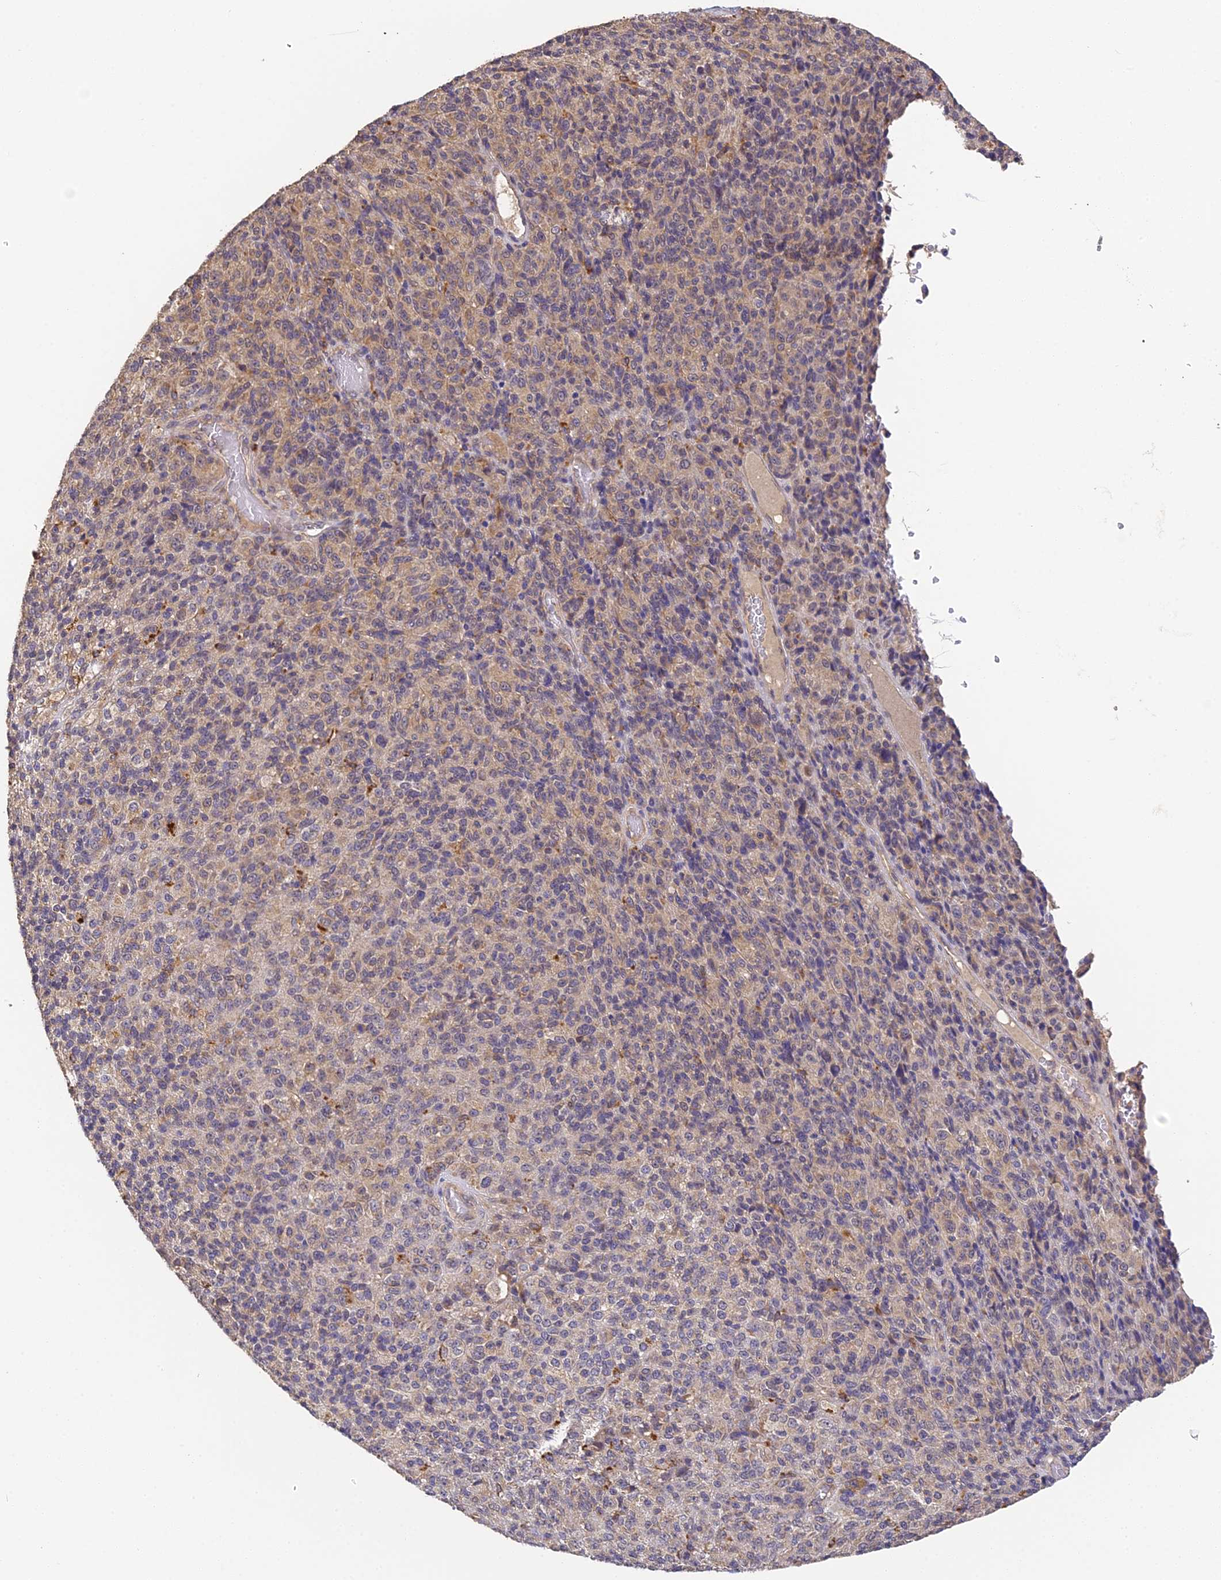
{"staining": {"intensity": "moderate", "quantity": "<25%", "location": "cytoplasmic/membranous"}, "tissue": "melanoma", "cell_type": "Tumor cells", "image_type": "cancer", "snomed": [{"axis": "morphology", "description": "Malignant melanoma, Metastatic site"}, {"axis": "topography", "description": "Brain"}], "caption": "DAB (3,3'-diaminobenzidine) immunohistochemical staining of melanoma displays moderate cytoplasmic/membranous protein expression in approximately <25% of tumor cells.", "gene": "YAE1", "patient": {"sex": "female", "age": 56}}